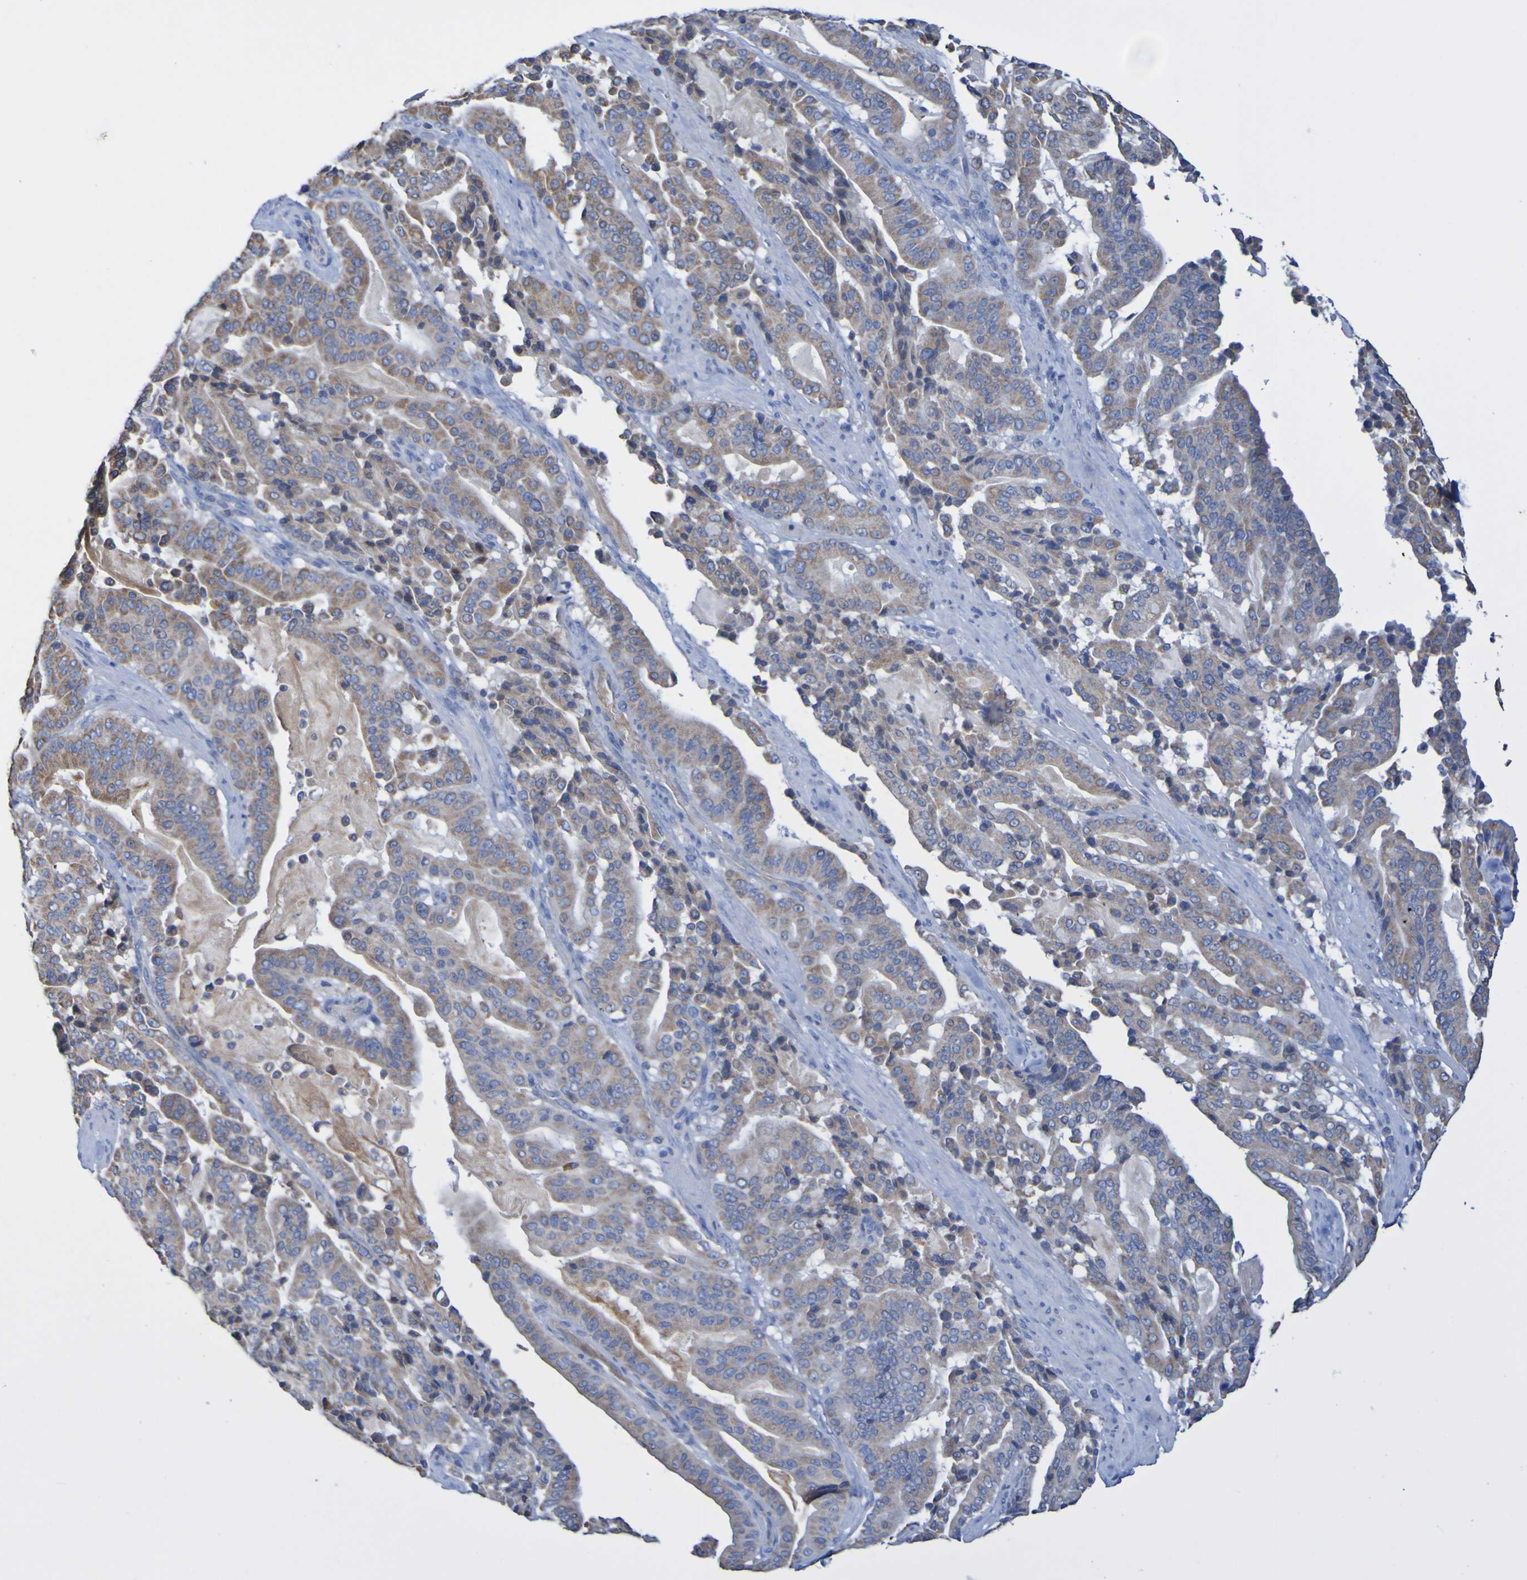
{"staining": {"intensity": "moderate", "quantity": ">75%", "location": "cytoplasmic/membranous"}, "tissue": "pancreatic cancer", "cell_type": "Tumor cells", "image_type": "cancer", "snomed": [{"axis": "morphology", "description": "Adenocarcinoma, NOS"}, {"axis": "topography", "description": "Pancreas"}], "caption": "The immunohistochemical stain labels moderate cytoplasmic/membranous expression in tumor cells of pancreatic cancer tissue.", "gene": "CNTN2", "patient": {"sex": "male", "age": 63}}